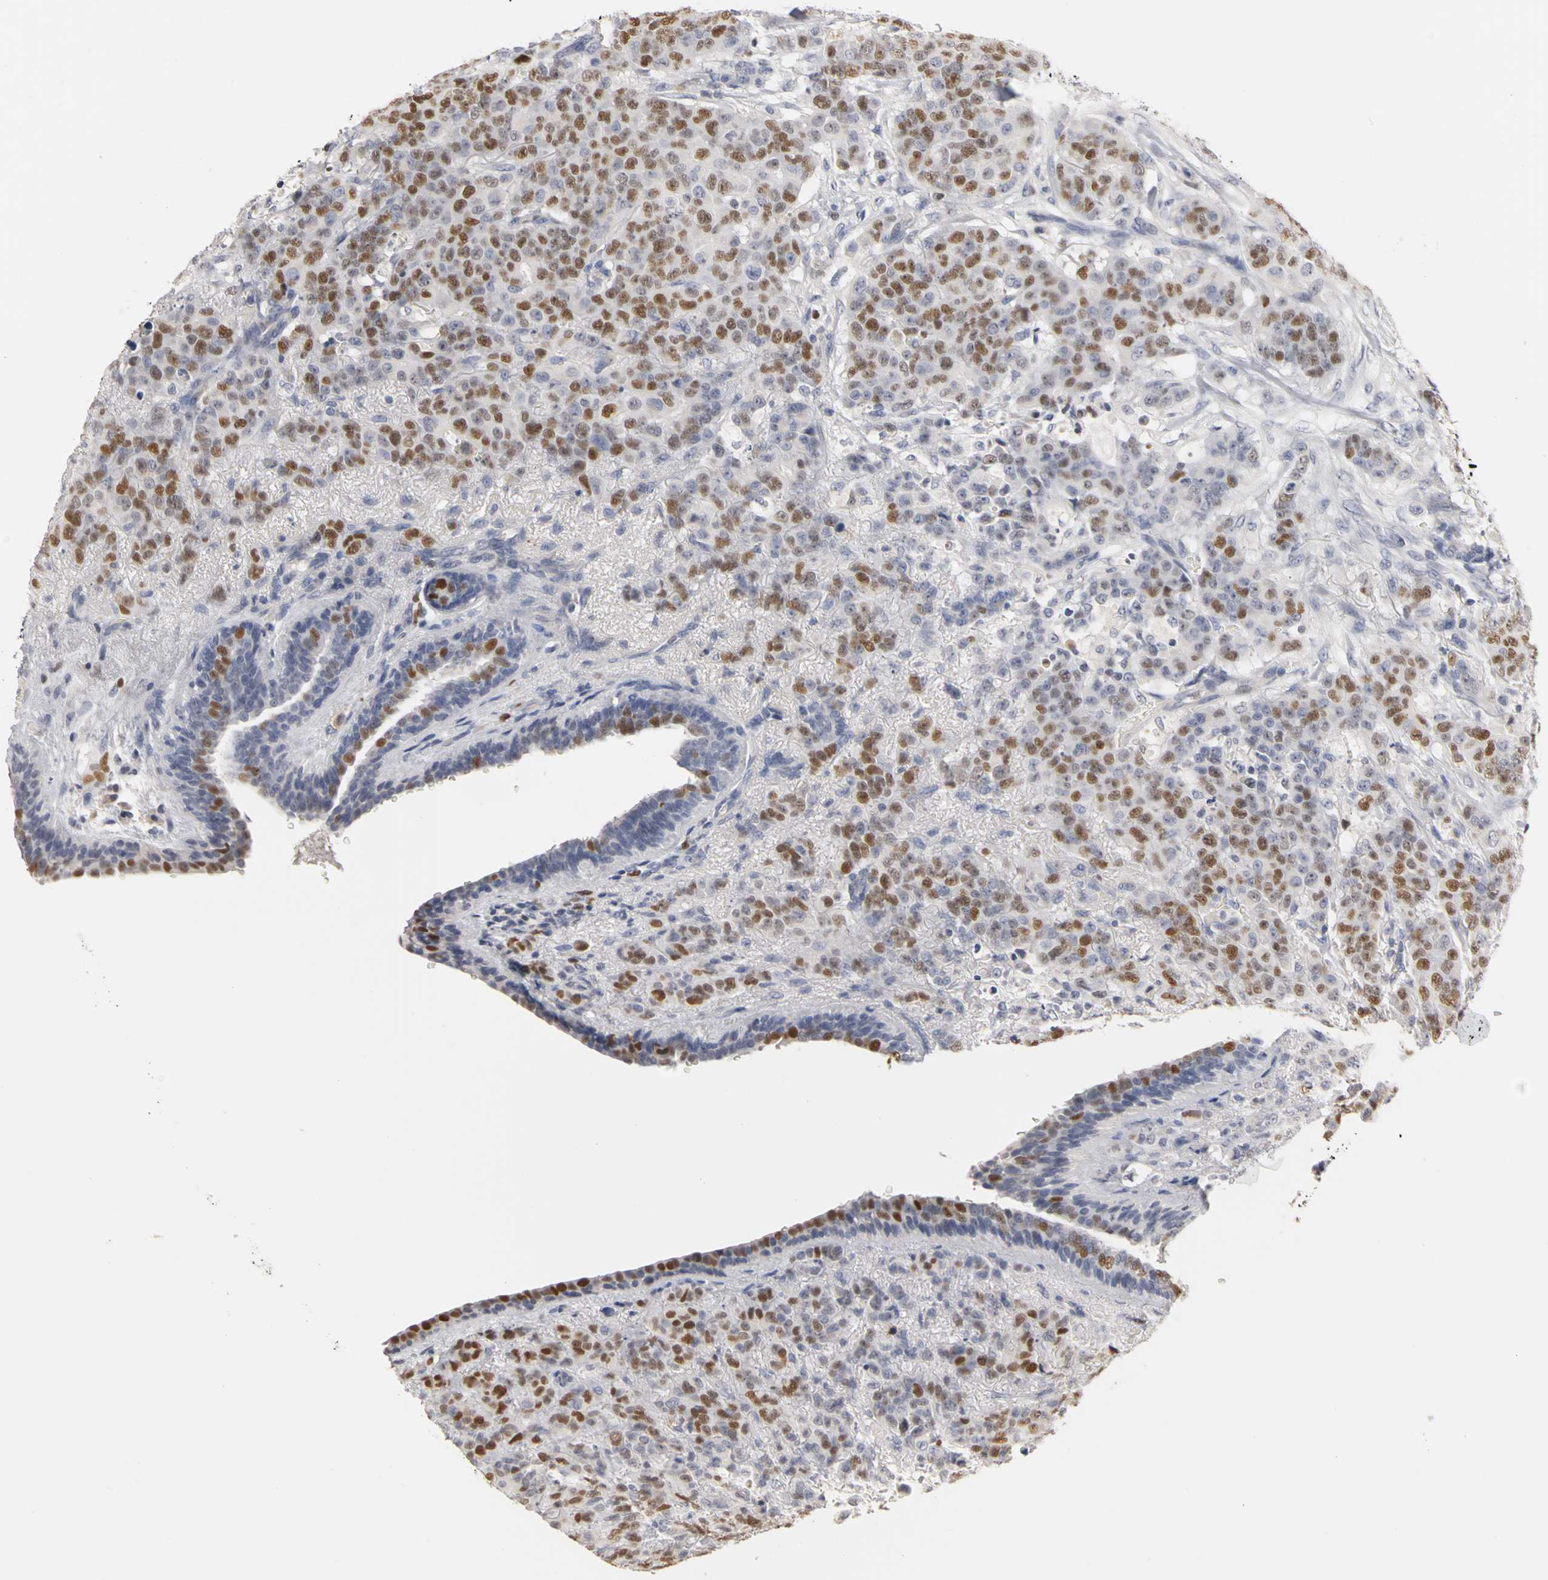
{"staining": {"intensity": "strong", "quantity": "25%-75%", "location": "nuclear"}, "tissue": "breast cancer", "cell_type": "Tumor cells", "image_type": "cancer", "snomed": [{"axis": "morphology", "description": "Duct carcinoma"}, {"axis": "topography", "description": "Breast"}], "caption": "Tumor cells display high levels of strong nuclear staining in approximately 25%-75% of cells in human invasive ductal carcinoma (breast).", "gene": "MCM6", "patient": {"sex": "female", "age": 40}}